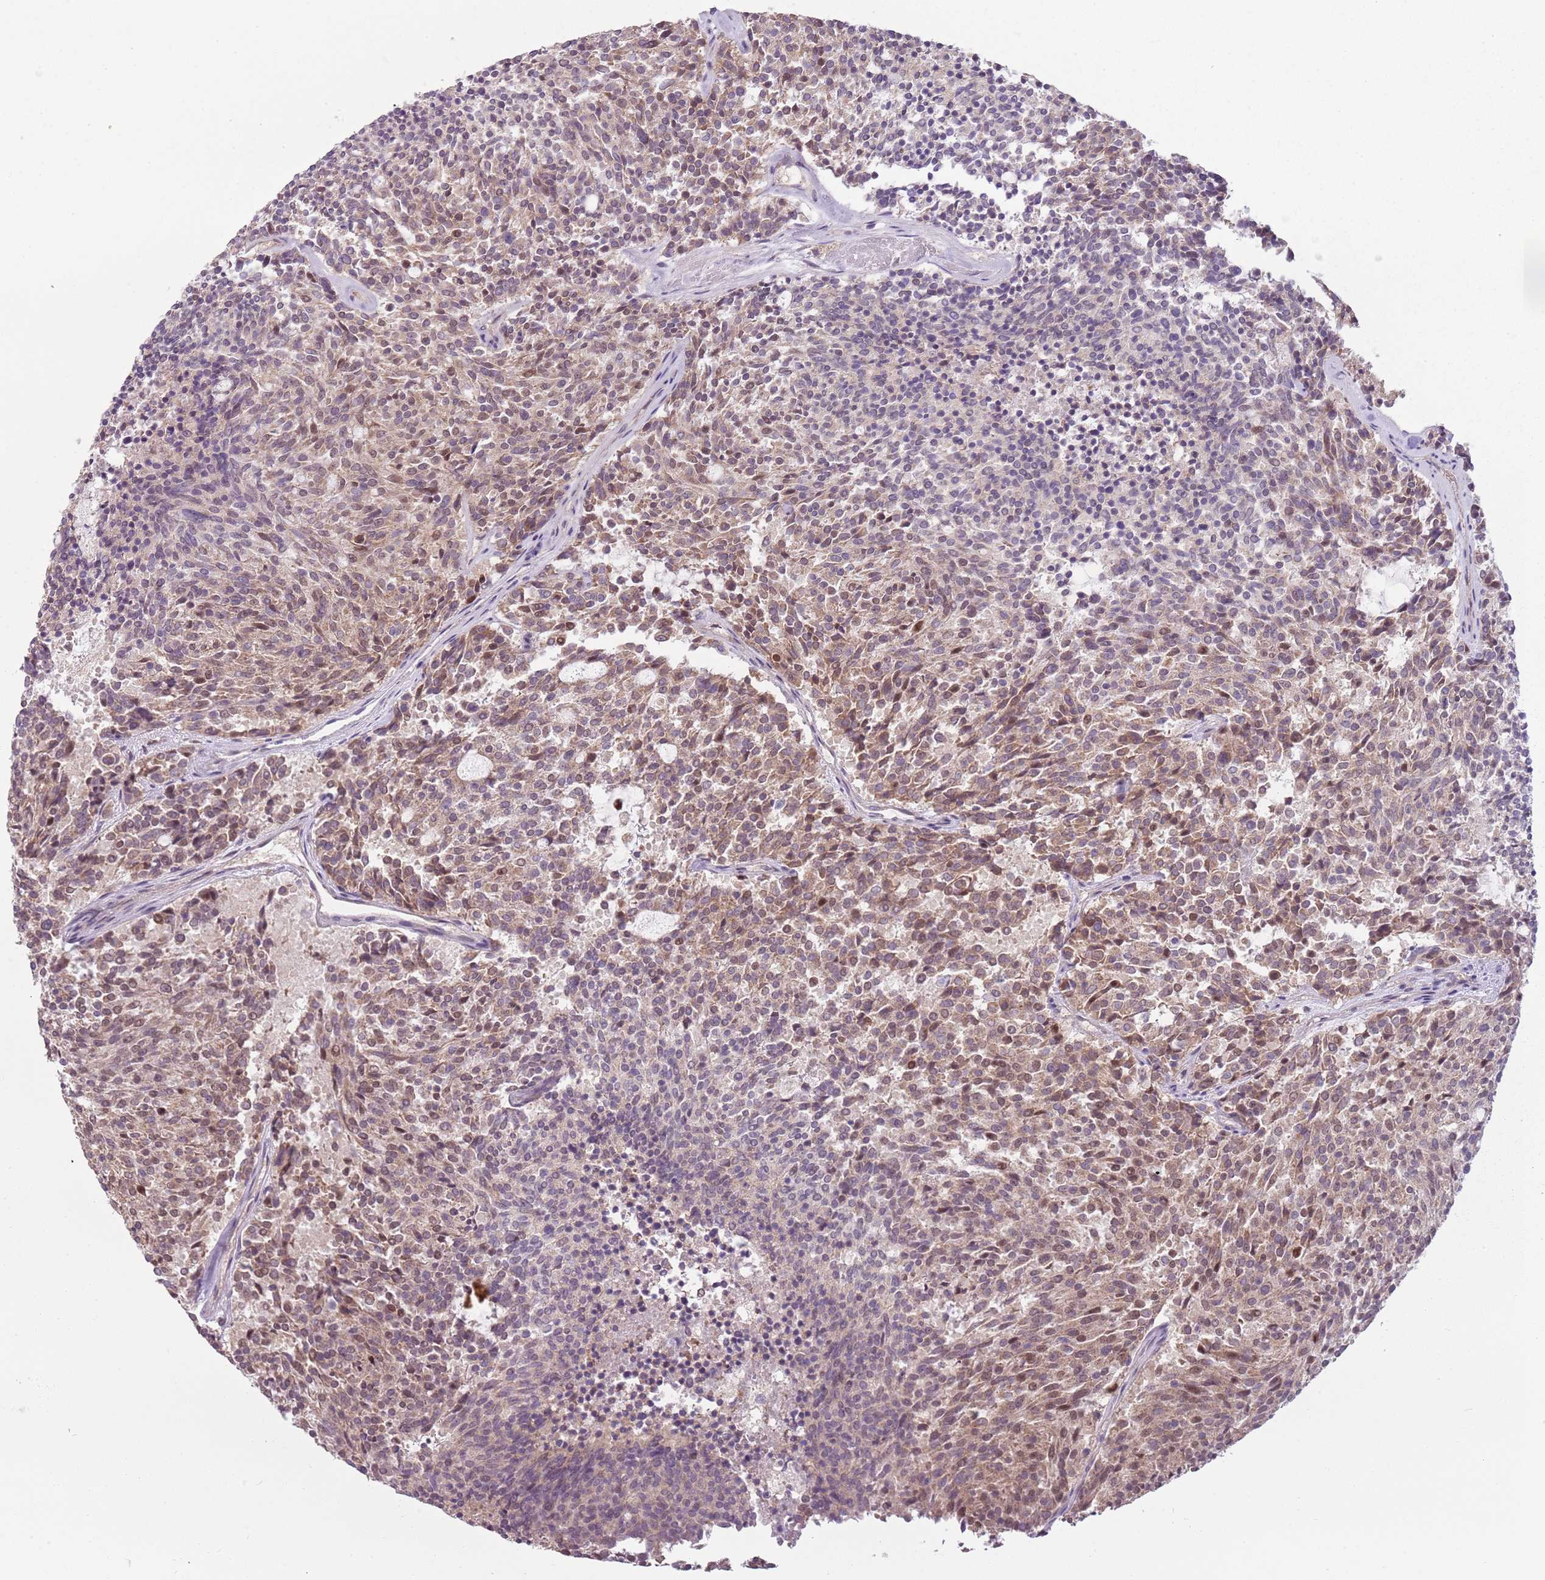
{"staining": {"intensity": "moderate", "quantity": "25%-75%", "location": "cytoplasmic/membranous,nuclear"}, "tissue": "carcinoid", "cell_type": "Tumor cells", "image_type": "cancer", "snomed": [{"axis": "morphology", "description": "Carcinoid, malignant, NOS"}, {"axis": "topography", "description": "Pancreas"}], "caption": "Carcinoid stained with a protein marker demonstrates moderate staining in tumor cells.", "gene": "TEKT4", "patient": {"sex": "female", "age": 54}}